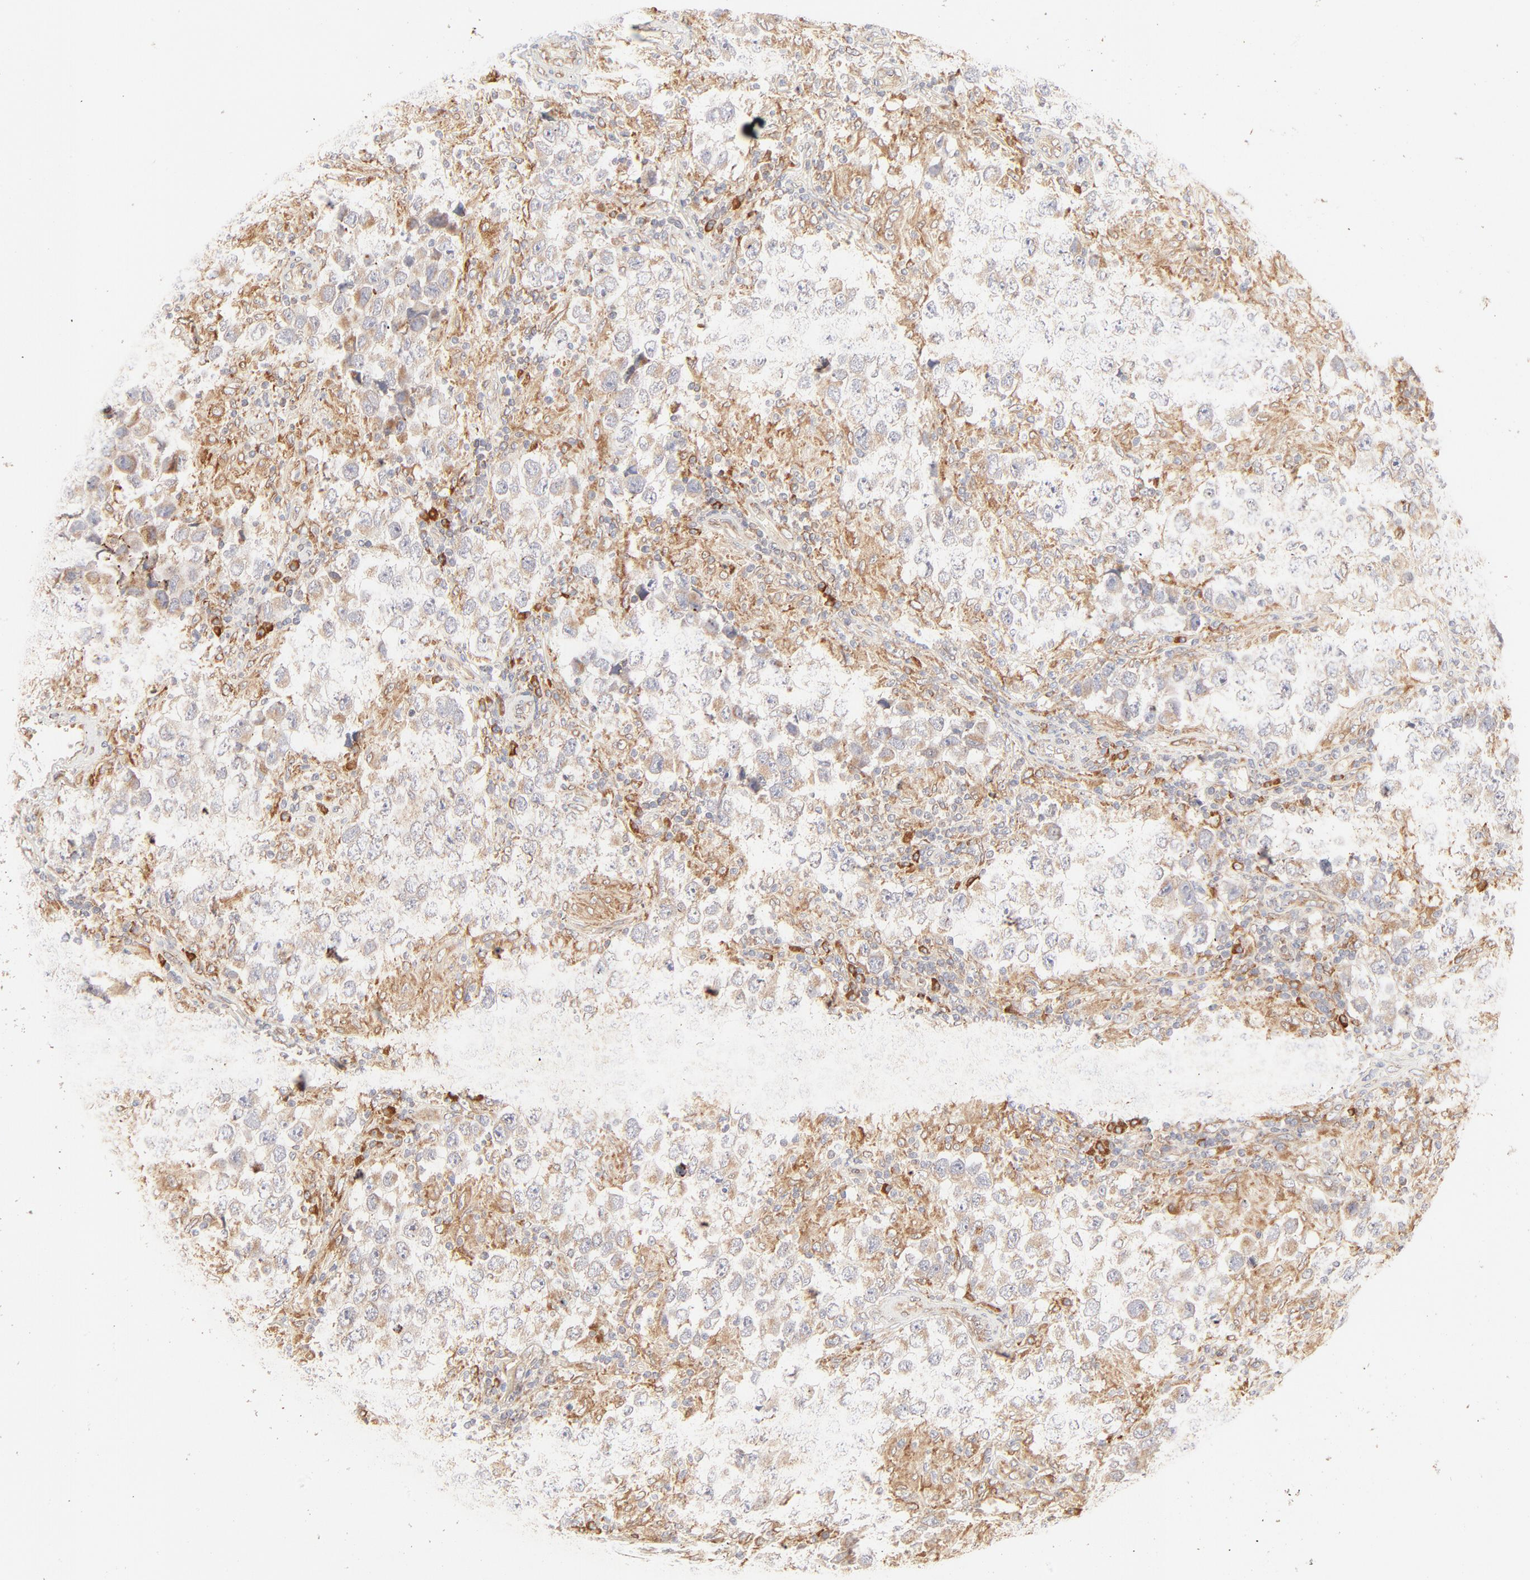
{"staining": {"intensity": "weak", "quantity": ">75%", "location": "cytoplasmic/membranous"}, "tissue": "testis cancer", "cell_type": "Tumor cells", "image_type": "cancer", "snomed": [{"axis": "morphology", "description": "Carcinoma, Embryonal, NOS"}, {"axis": "topography", "description": "Testis"}], "caption": "IHC of human testis embryonal carcinoma reveals low levels of weak cytoplasmic/membranous staining in about >75% of tumor cells. IHC stains the protein of interest in brown and the nuclei are stained blue.", "gene": "PARP12", "patient": {"sex": "male", "age": 21}}